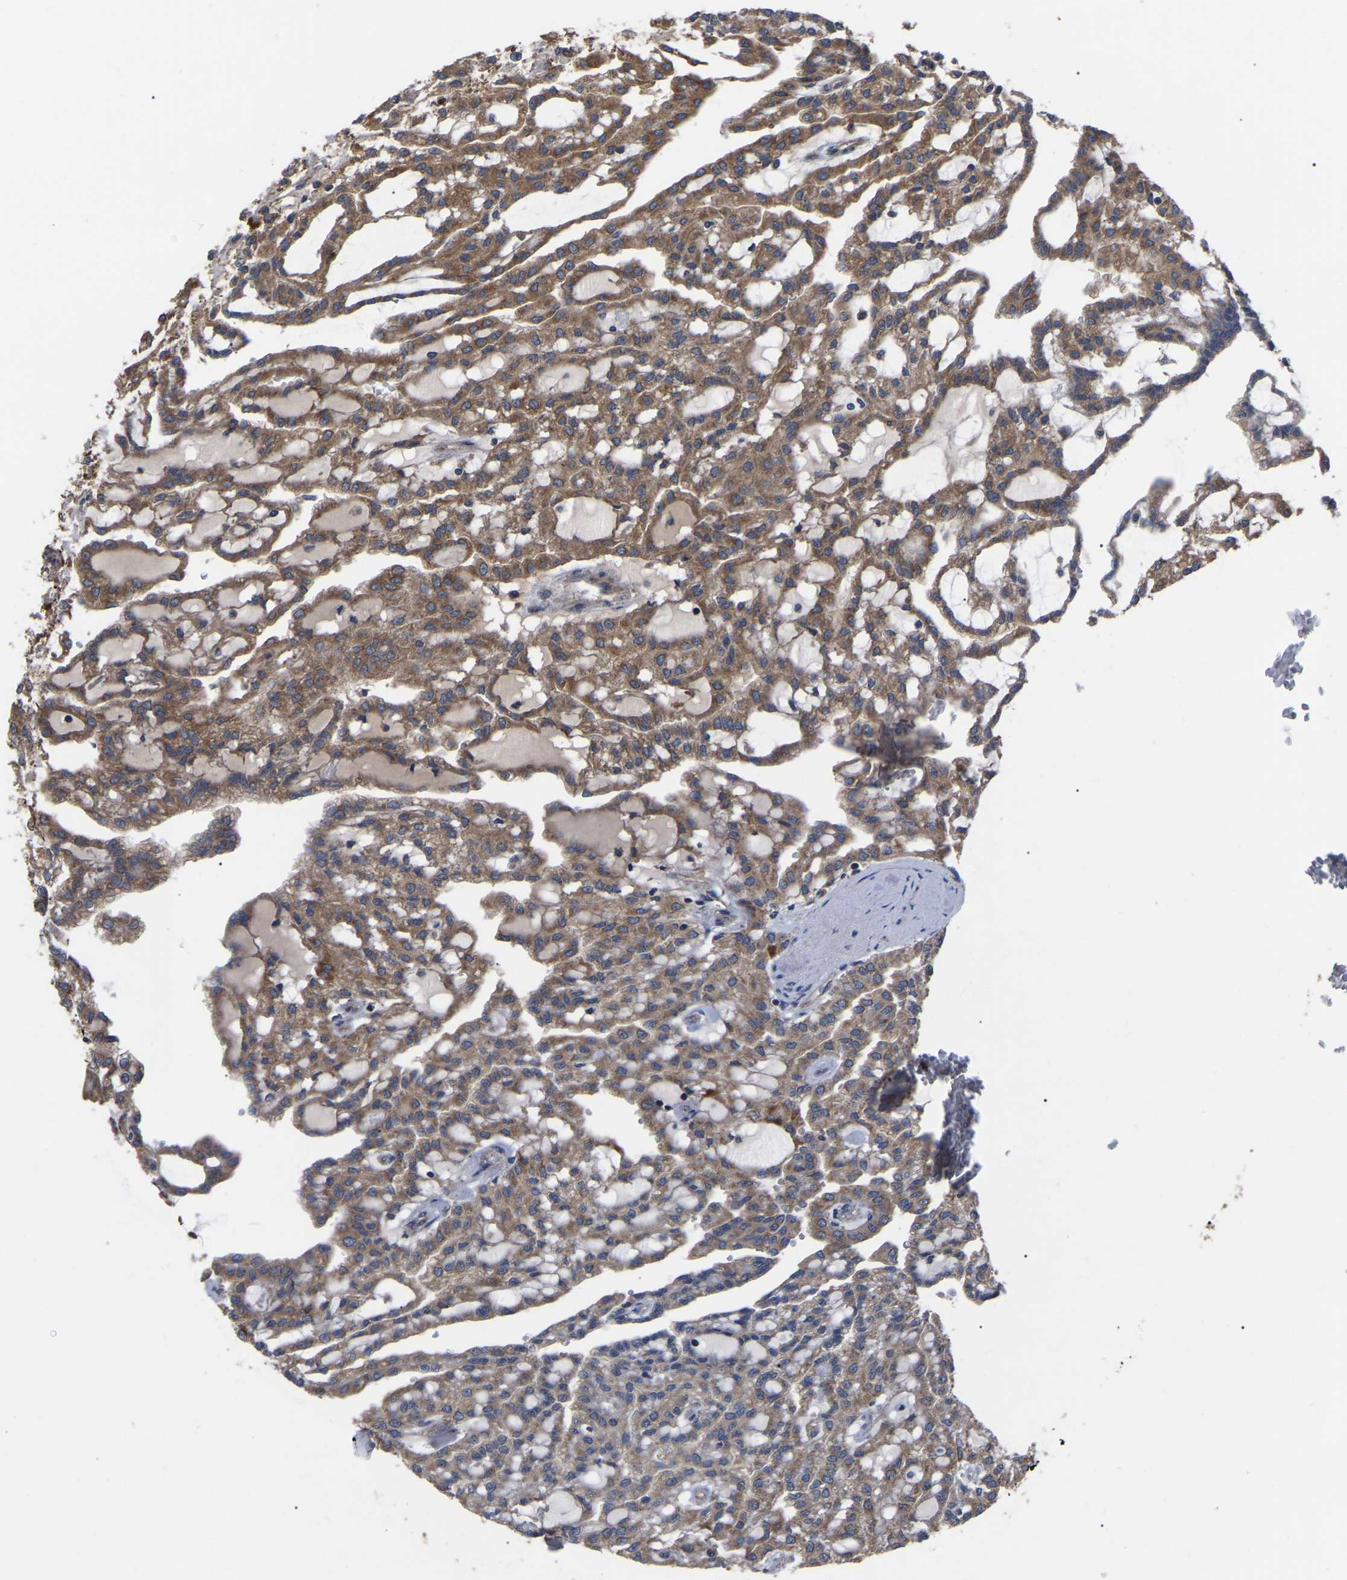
{"staining": {"intensity": "moderate", "quantity": ">75%", "location": "cytoplasmic/membranous"}, "tissue": "renal cancer", "cell_type": "Tumor cells", "image_type": "cancer", "snomed": [{"axis": "morphology", "description": "Adenocarcinoma, NOS"}, {"axis": "topography", "description": "Kidney"}], "caption": "Moderate cytoplasmic/membranous protein positivity is identified in approximately >75% of tumor cells in renal cancer (adenocarcinoma).", "gene": "GCC1", "patient": {"sex": "male", "age": 63}}